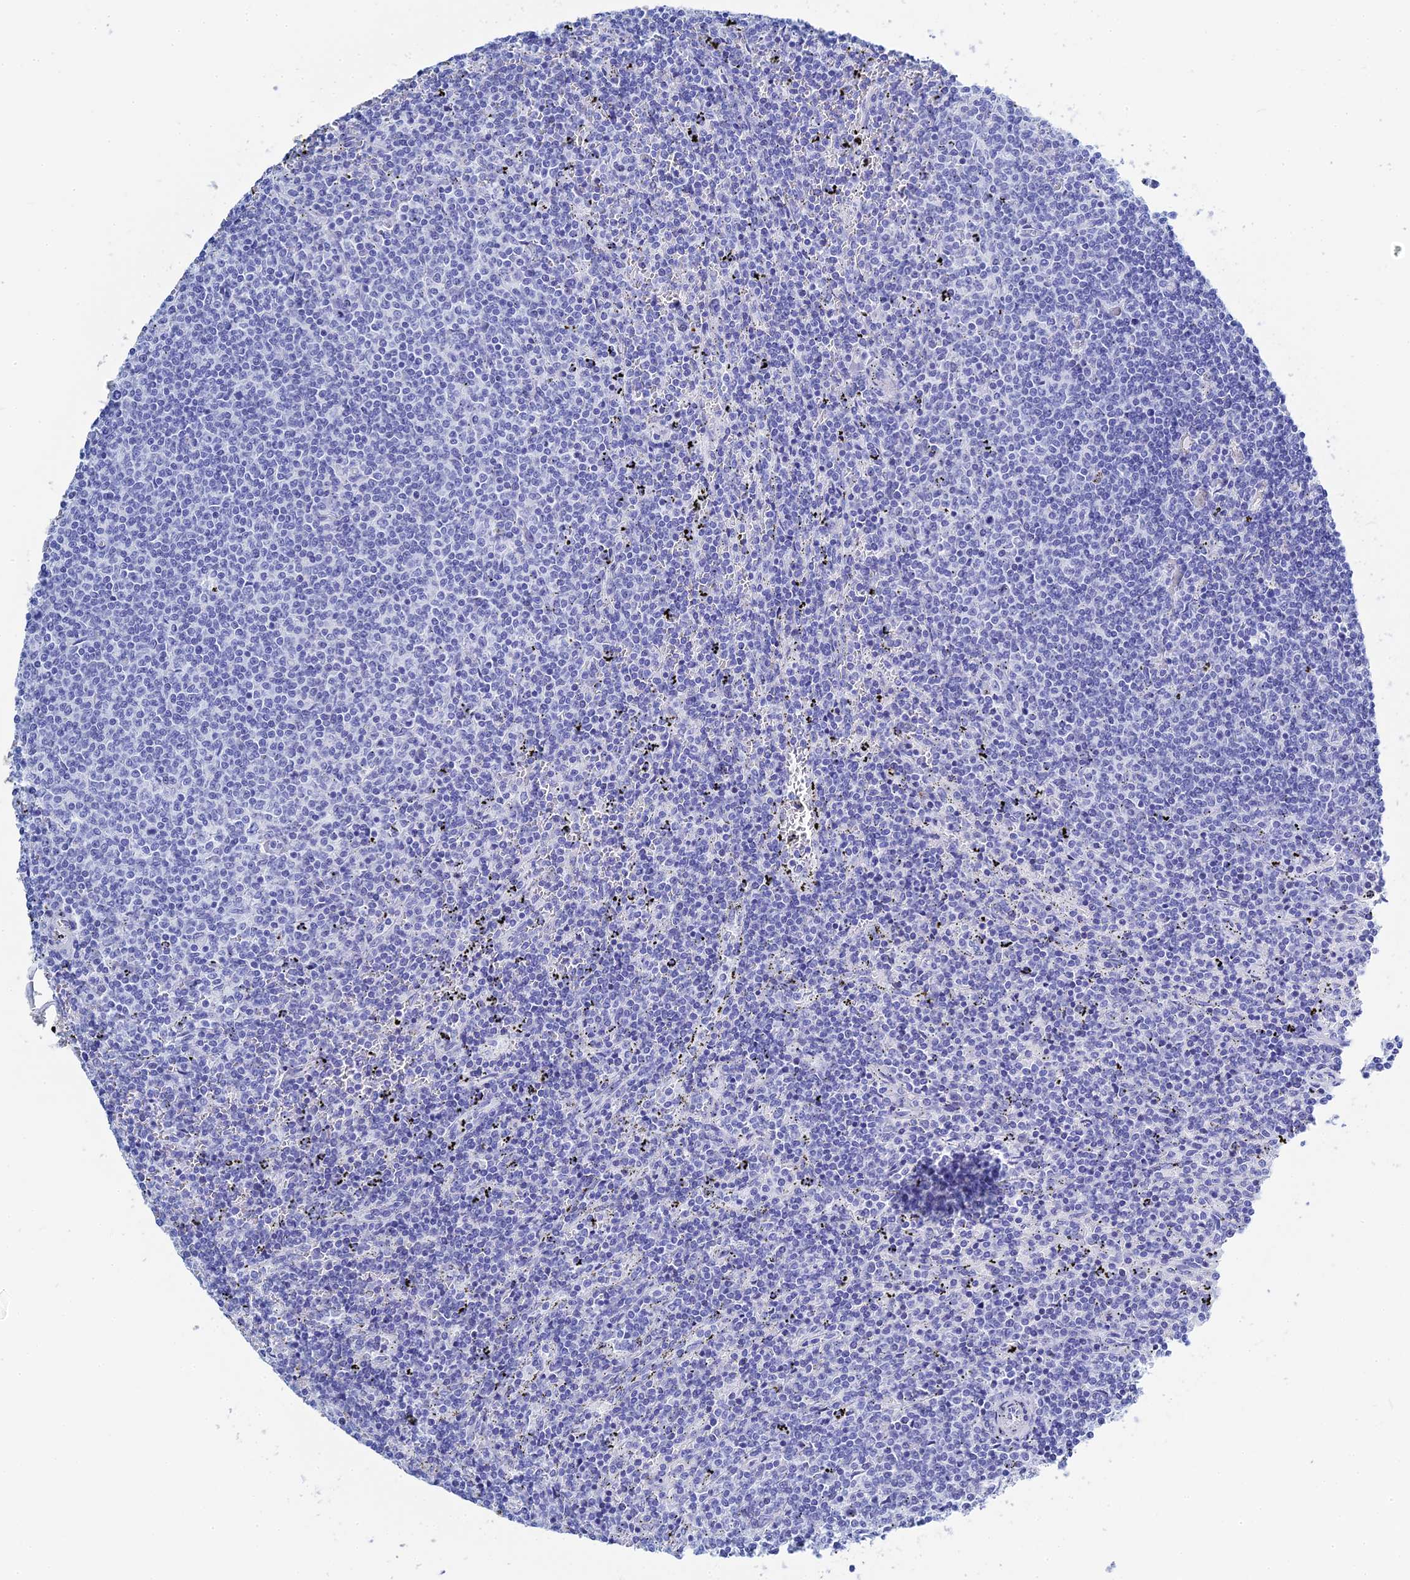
{"staining": {"intensity": "negative", "quantity": "none", "location": "none"}, "tissue": "lymphoma", "cell_type": "Tumor cells", "image_type": "cancer", "snomed": [{"axis": "morphology", "description": "Malignant lymphoma, non-Hodgkin's type, Low grade"}, {"axis": "topography", "description": "Spleen"}], "caption": "Malignant lymphoma, non-Hodgkin's type (low-grade) was stained to show a protein in brown. There is no significant expression in tumor cells.", "gene": "TEX101", "patient": {"sex": "female", "age": 50}}